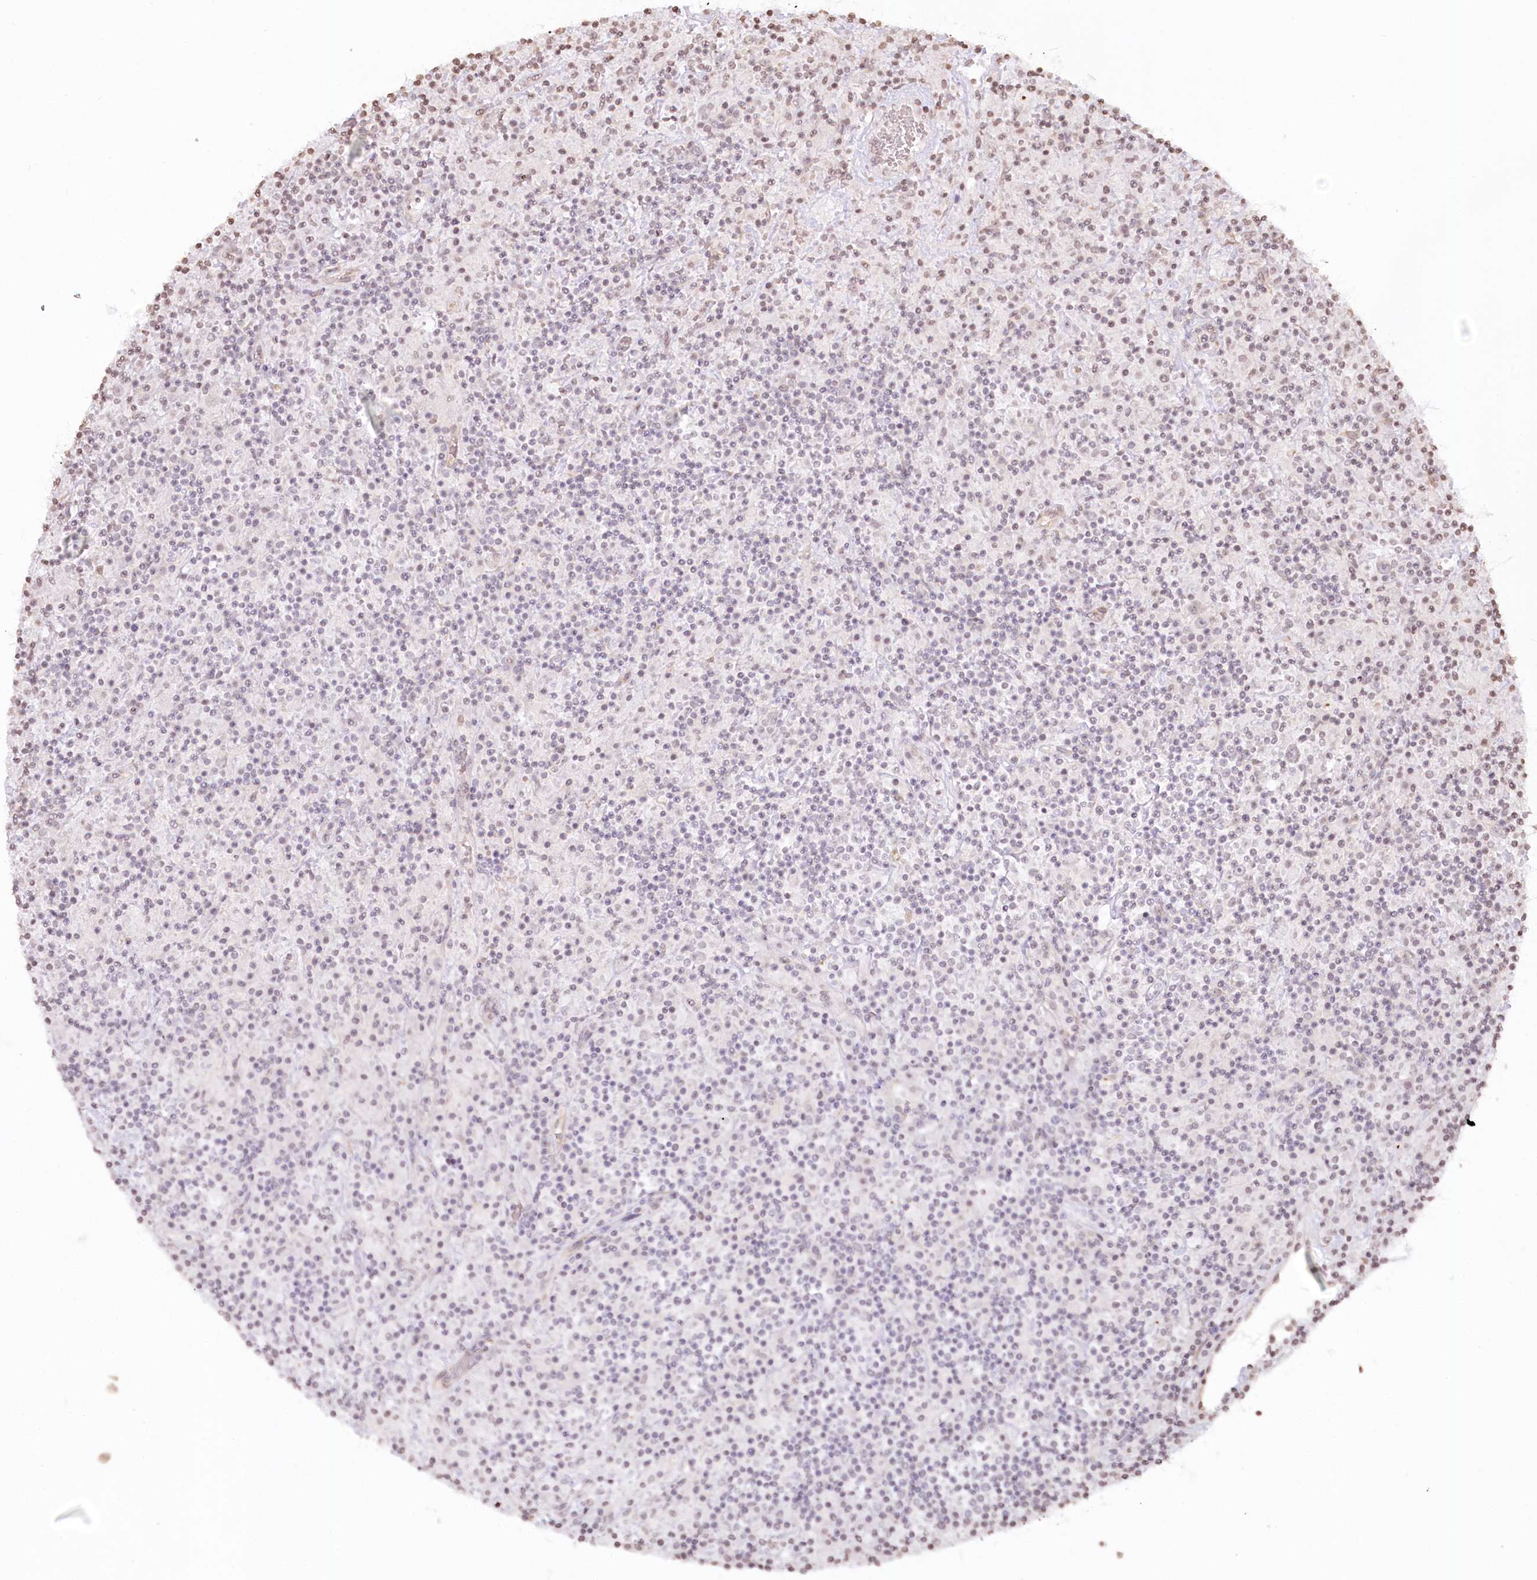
{"staining": {"intensity": "negative", "quantity": "none", "location": "none"}, "tissue": "lymphoma", "cell_type": "Tumor cells", "image_type": "cancer", "snomed": [{"axis": "morphology", "description": "Hodgkin's disease, NOS"}, {"axis": "topography", "description": "Lymph node"}], "caption": "The IHC histopathology image has no significant staining in tumor cells of lymphoma tissue.", "gene": "FAM13A", "patient": {"sex": "male", "age": 70}}